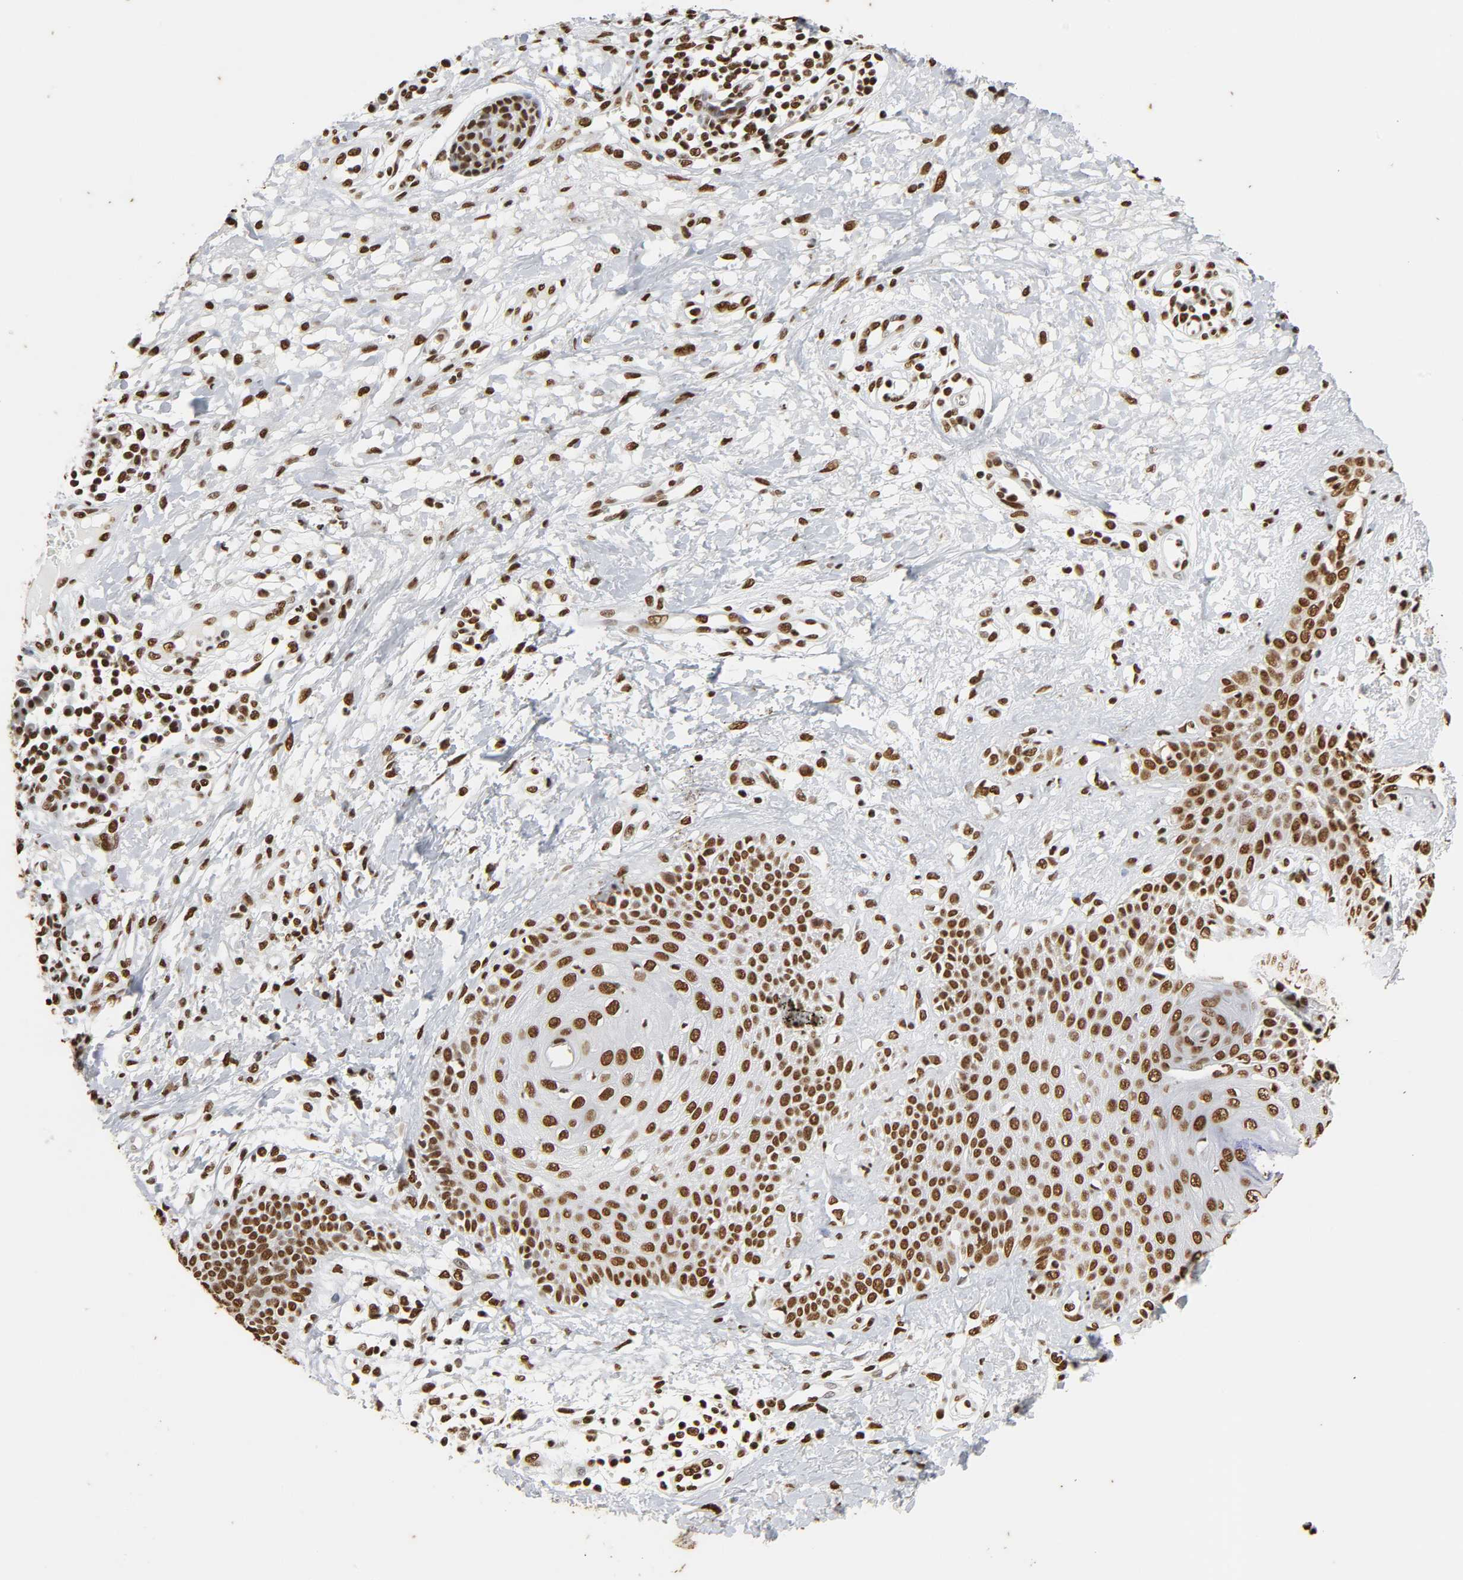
{"staining": {"intensity": "strong", "quantity": ">75%", "location": "nuclear"}, "tissue": "skin cancer", "cell_type": "Tumor cells", "image_type": "cancer", "snomed": [{"axis": "morphology", "description": "Squamous cell carcinoma, NOS"}, {"axis": "topography", "description": "Skin"}], "caption": "Brown immunohistochemical staining in human skin squamous cell carcinoma demonstrates strong nuclear expression in about >75% of tumor cells.", "gene": "HNRNPC", "patient": {"sex": "female", "age": 78}}